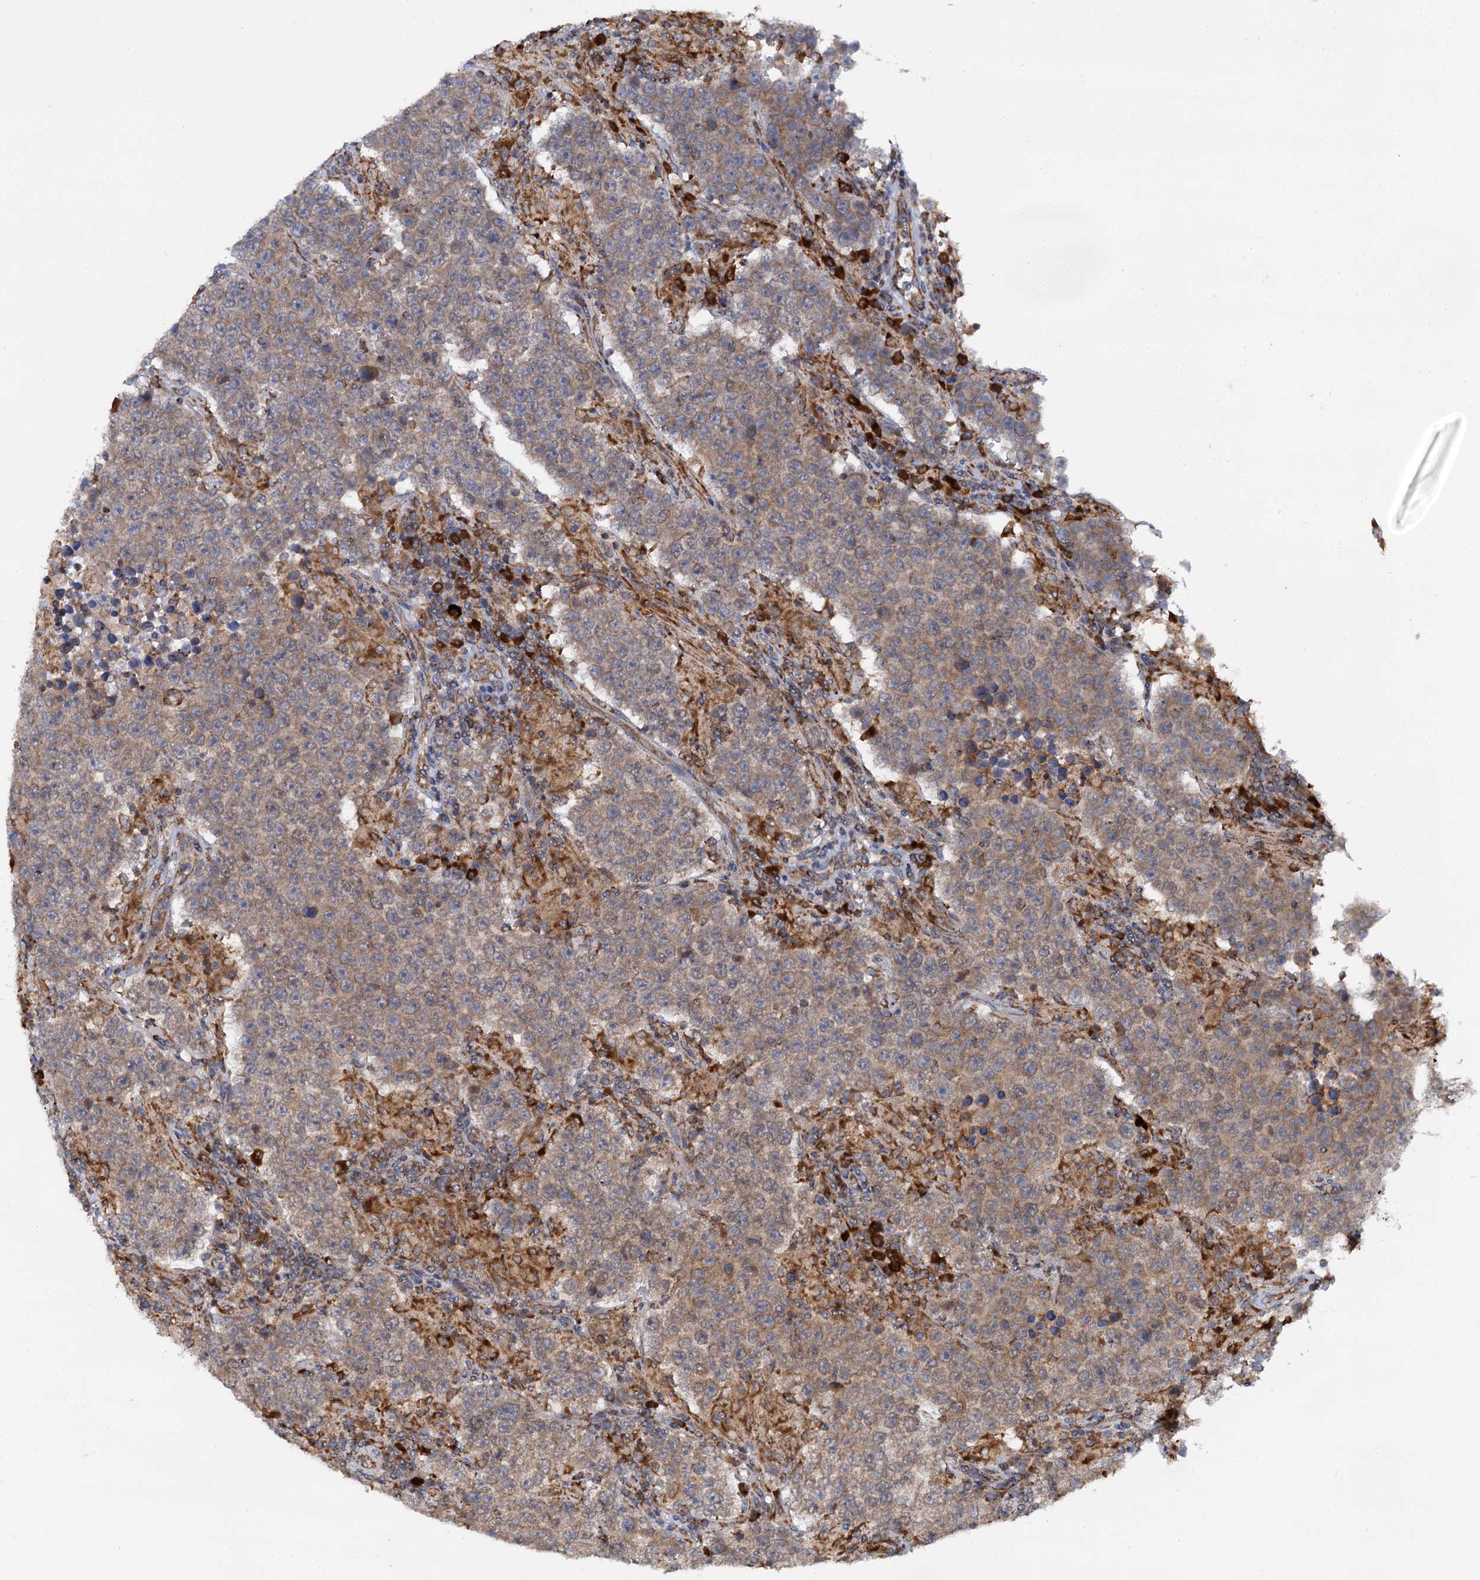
{"staining": {"intensity": "moderate", "quantity": ">75%", "location": "cytoplasmic/membranous"}, "tissue": "testis cancer", "cell_type": "Tumor cells", "image_type": "cancer", "snomed": [{"axis": "morphology", "description": "Normal tissue, NOS"}, {"axis": "morphology", "description": "Urothelial carcinoma, High grade"}, {"axis": "morphology", "description": "Seminoma, NOS"}, {"axis": "morphology", "description": "Carcinoma, Embryonal, NOS"}, {"axis": "topography", "description": "Urinary bladder"}, {"axis": "topography", "description": "Testis"}], "caption": "Tumor cells reveal moderate cytoplasmic/membranous expression in about >75% of cells in testis seminoma. (Brightfield microscopy of DAB IHC at high magnification).", "gene": "UFM1", "patient": {"sex": "male", "age": 41}}